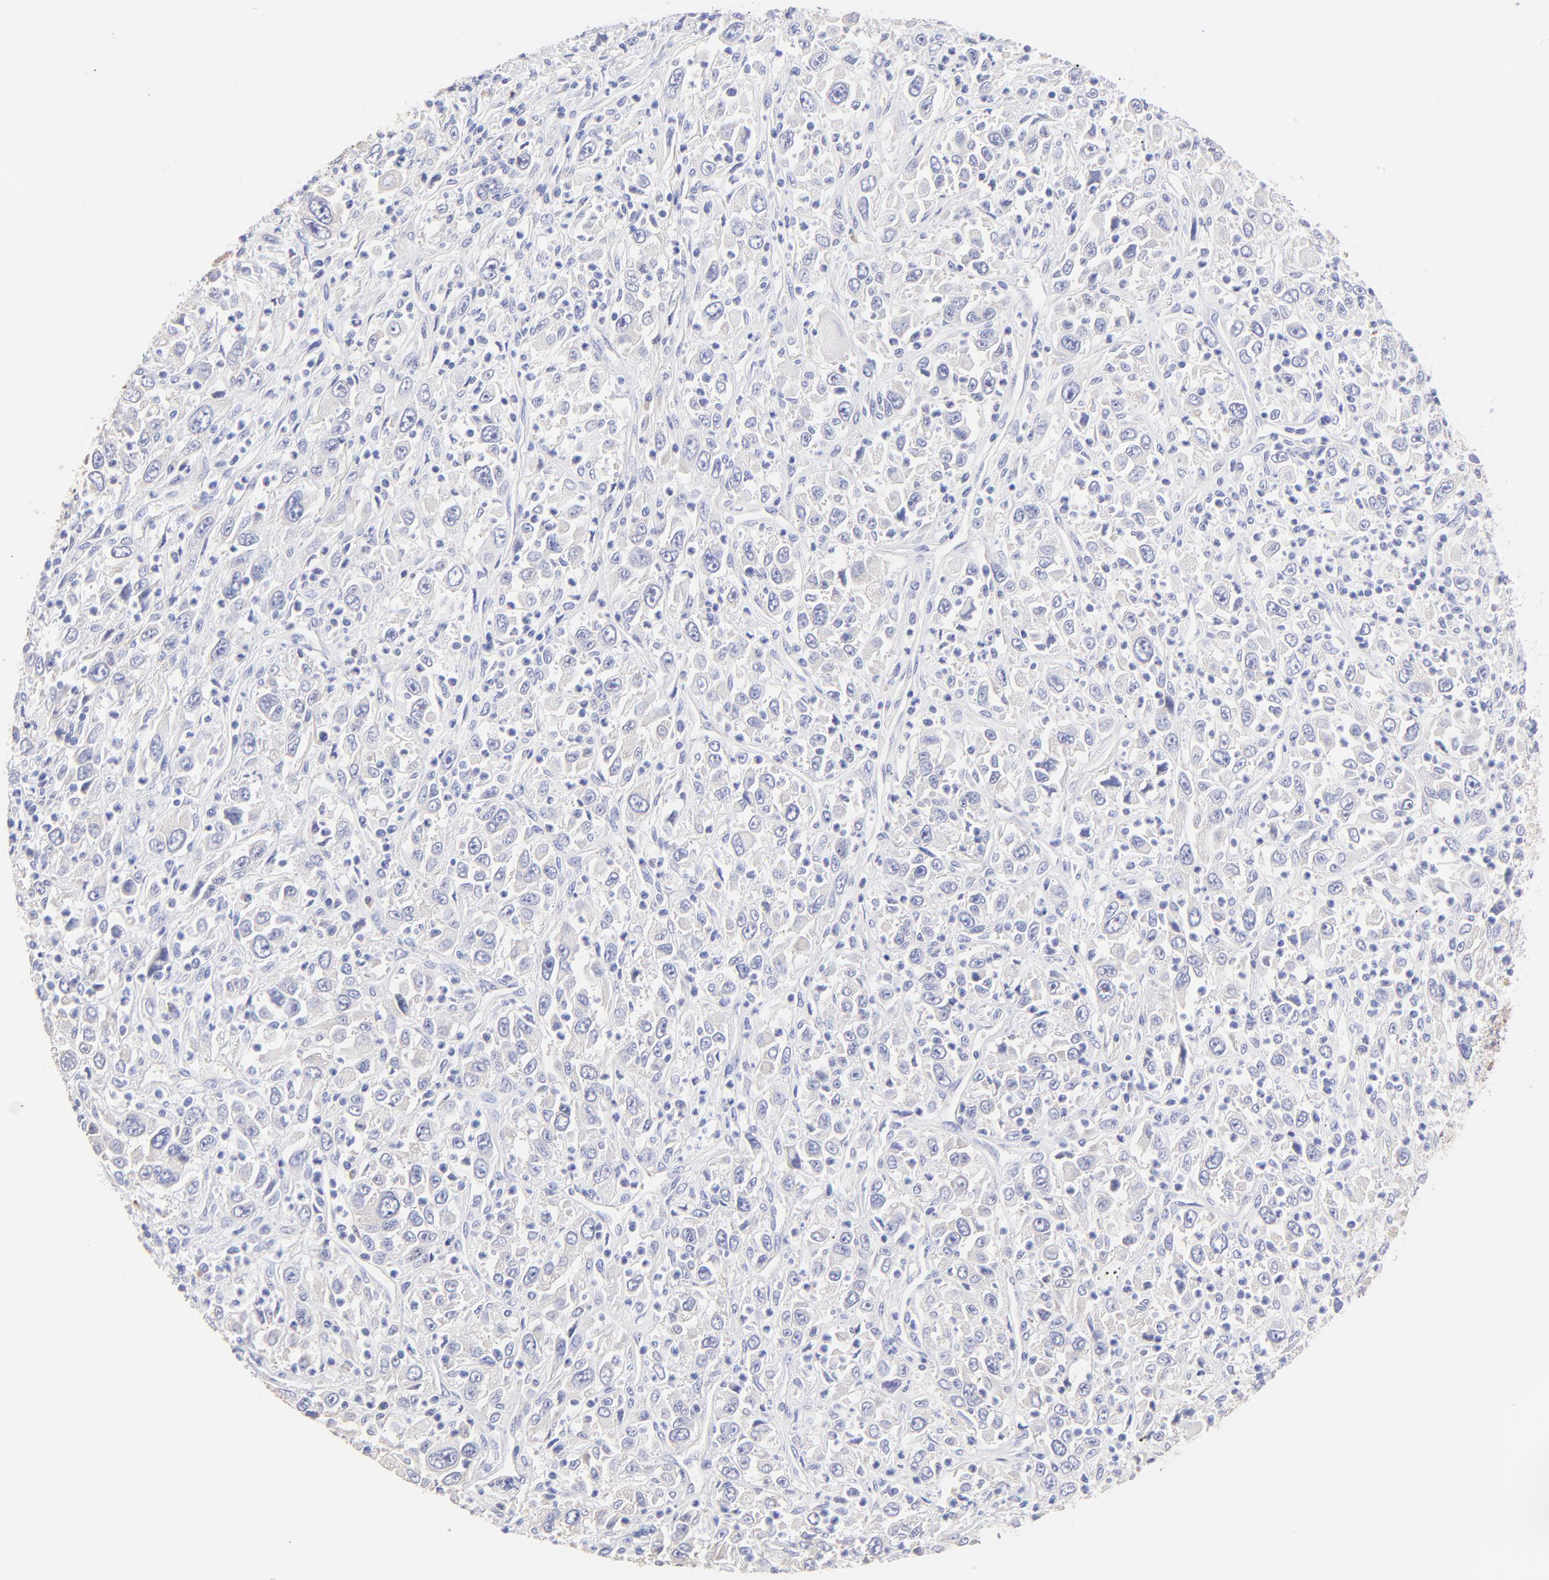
{"staining": {"intensity": "negative", "quantity": "none", "location": "none"}, "tissue": "melanoma", "cell_type": "Tumor cells", "image_type": "cancer", "snomed": [{"axis": "morphology", "description": "Malignant melanoma, Metastatic site"}, {"axis": "topography", "description": "Skin"}], "caption": "Image shows no significant protein staining in tumor cells of malignant melanoma (metastatic site). (DAB (3,3'-diaminobenzidine) IHC with hematoxylin counter stain).", "gene": "RPL30", "patient": {"sex": "female", "age": 56}}